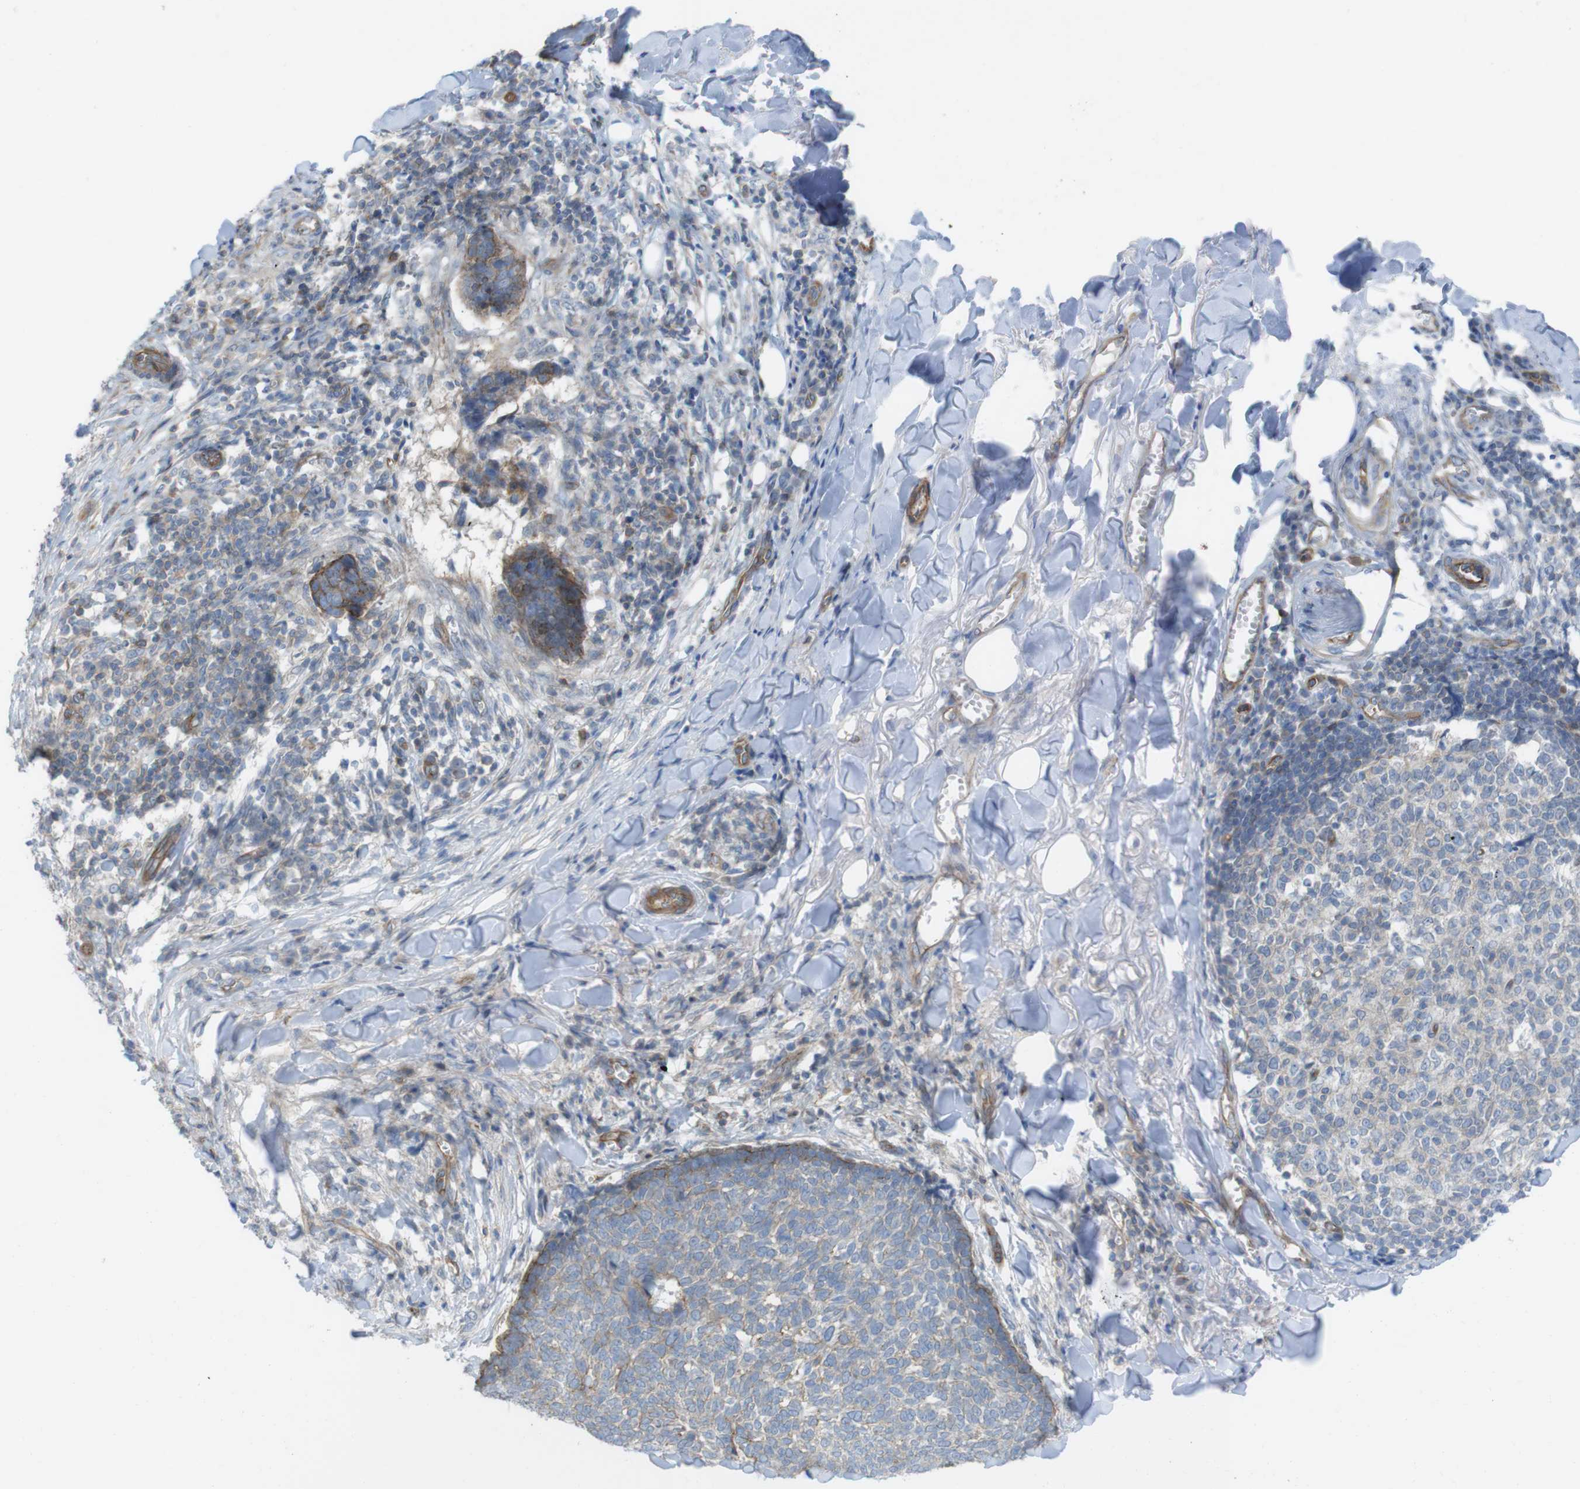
{"staining": {"intensity": "moderate", "quantity": "25%-75%", "location": "cytoplasmic/membranous"}, "tissue": "skin cancer", "cell_type": "Tumor cells", "image_type": "cancer", "snomed": [{"axis": "morphology", "description": "Basal cell carcinoma"}, {"axis": "topography", "description": "Skin"}], "caption": "Skin cancer stained with immunohistochemistry (IHC) reveals moderate cytoplasmic/membranous expression in about 25%-75% of tumor cells. The staining was performed using DAB to visualize the protein expression in brown, while the nuclei were stained in blue with hematoxylin (Magnification: 20x).", "gene": "PREX2", "patient": {"sex": "male", "age": 84}}